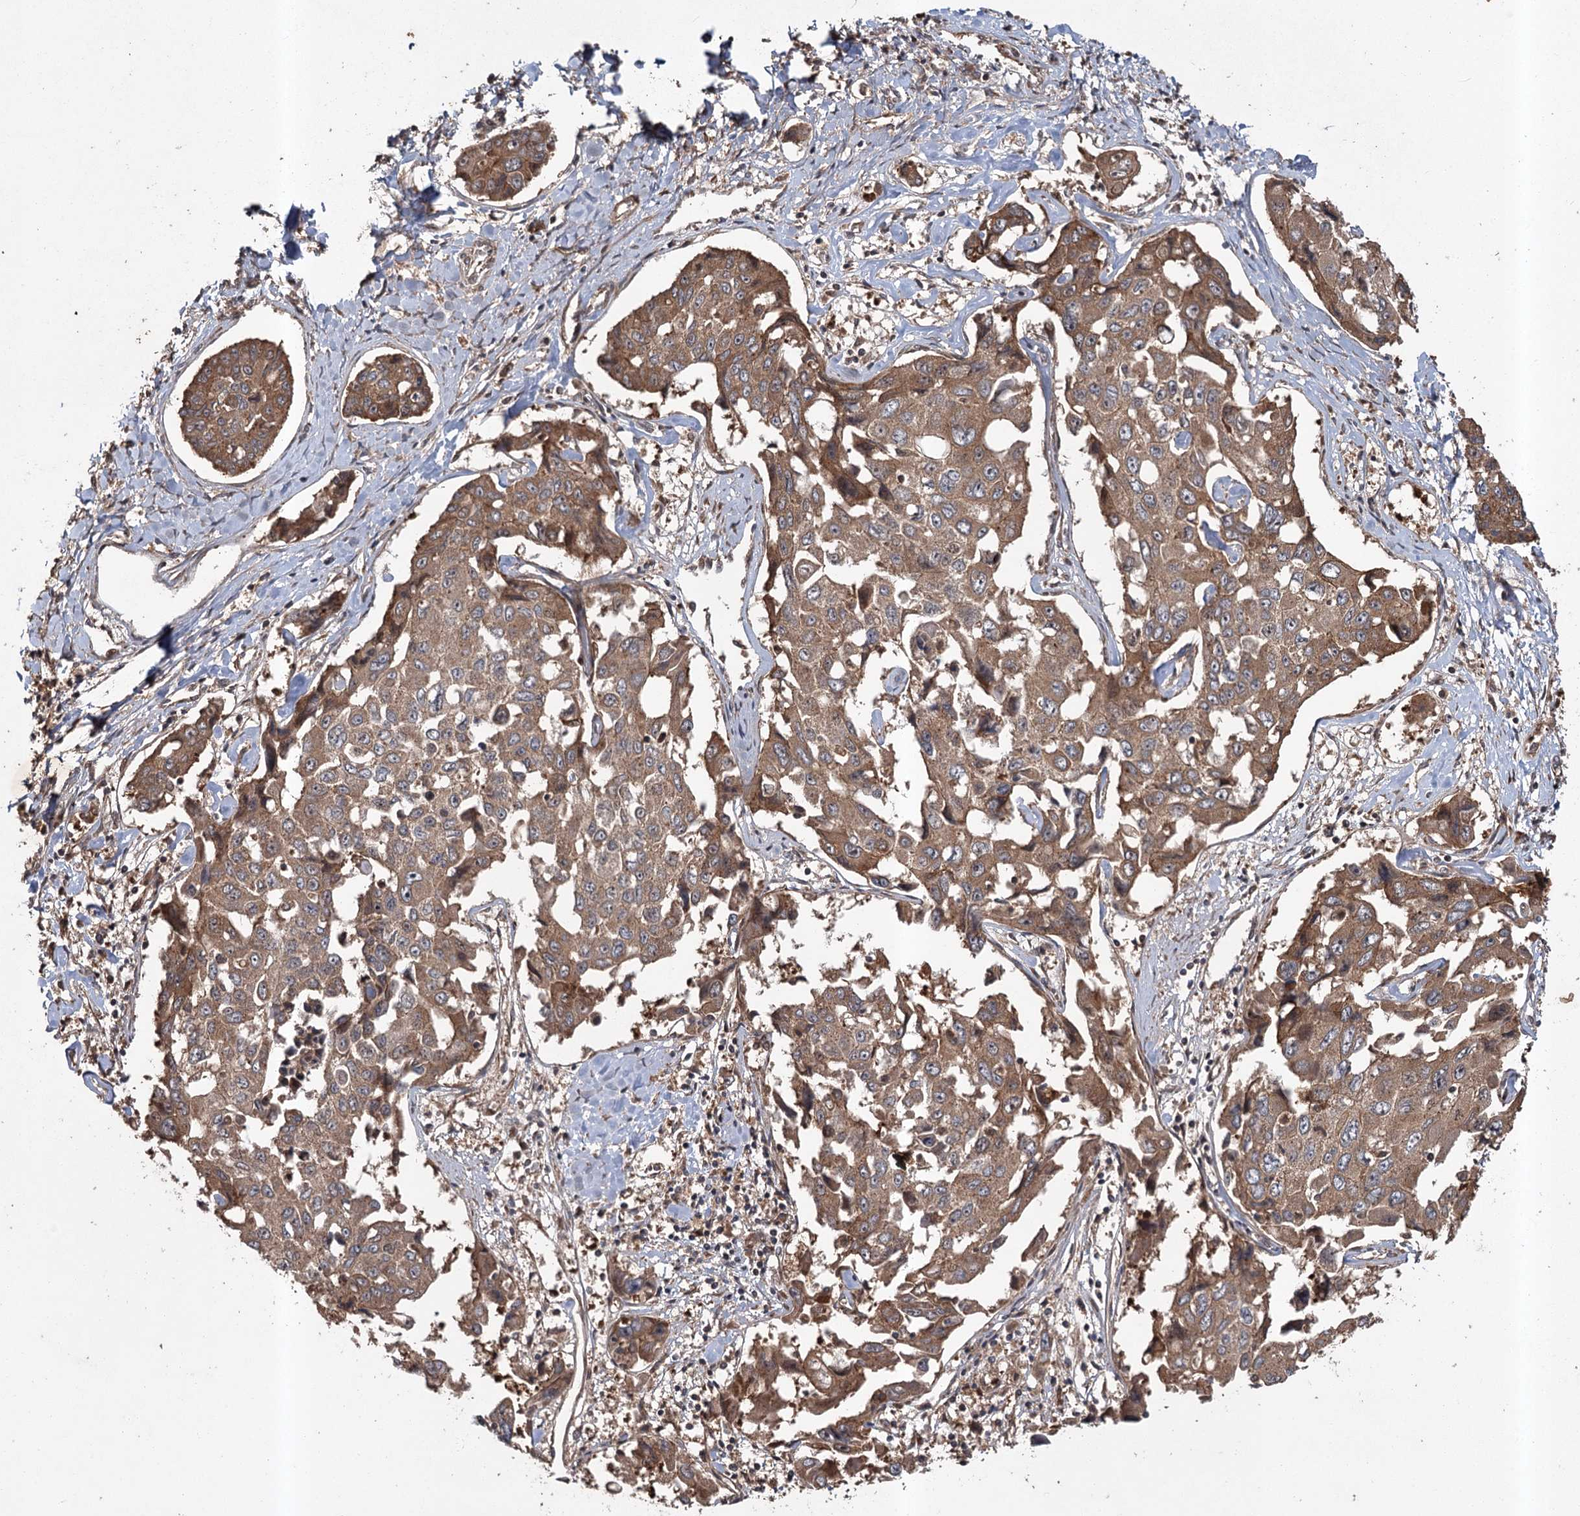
{"staining": {"intensity": "moderate", "quantity": ">75%", "location": "cytoplasmic/membranous"}, "tissue": "liver cancer", "cell_type": "Tumor cells", "image_type": "cancer", "snomed": [{"axis": "morphology", "description": "Cholangiocarcinoma"}, {"axis": "topography", "description": "Liver"}], "caption": "Cholangiocarcinoma (liver) stained for a protein (brown) demonstrates moderate cytoplasmic/membranous positive staining in about >75% of tumor cells.", "gene": "RPAP3", "patient": {"sex": "male", "age": 59}}